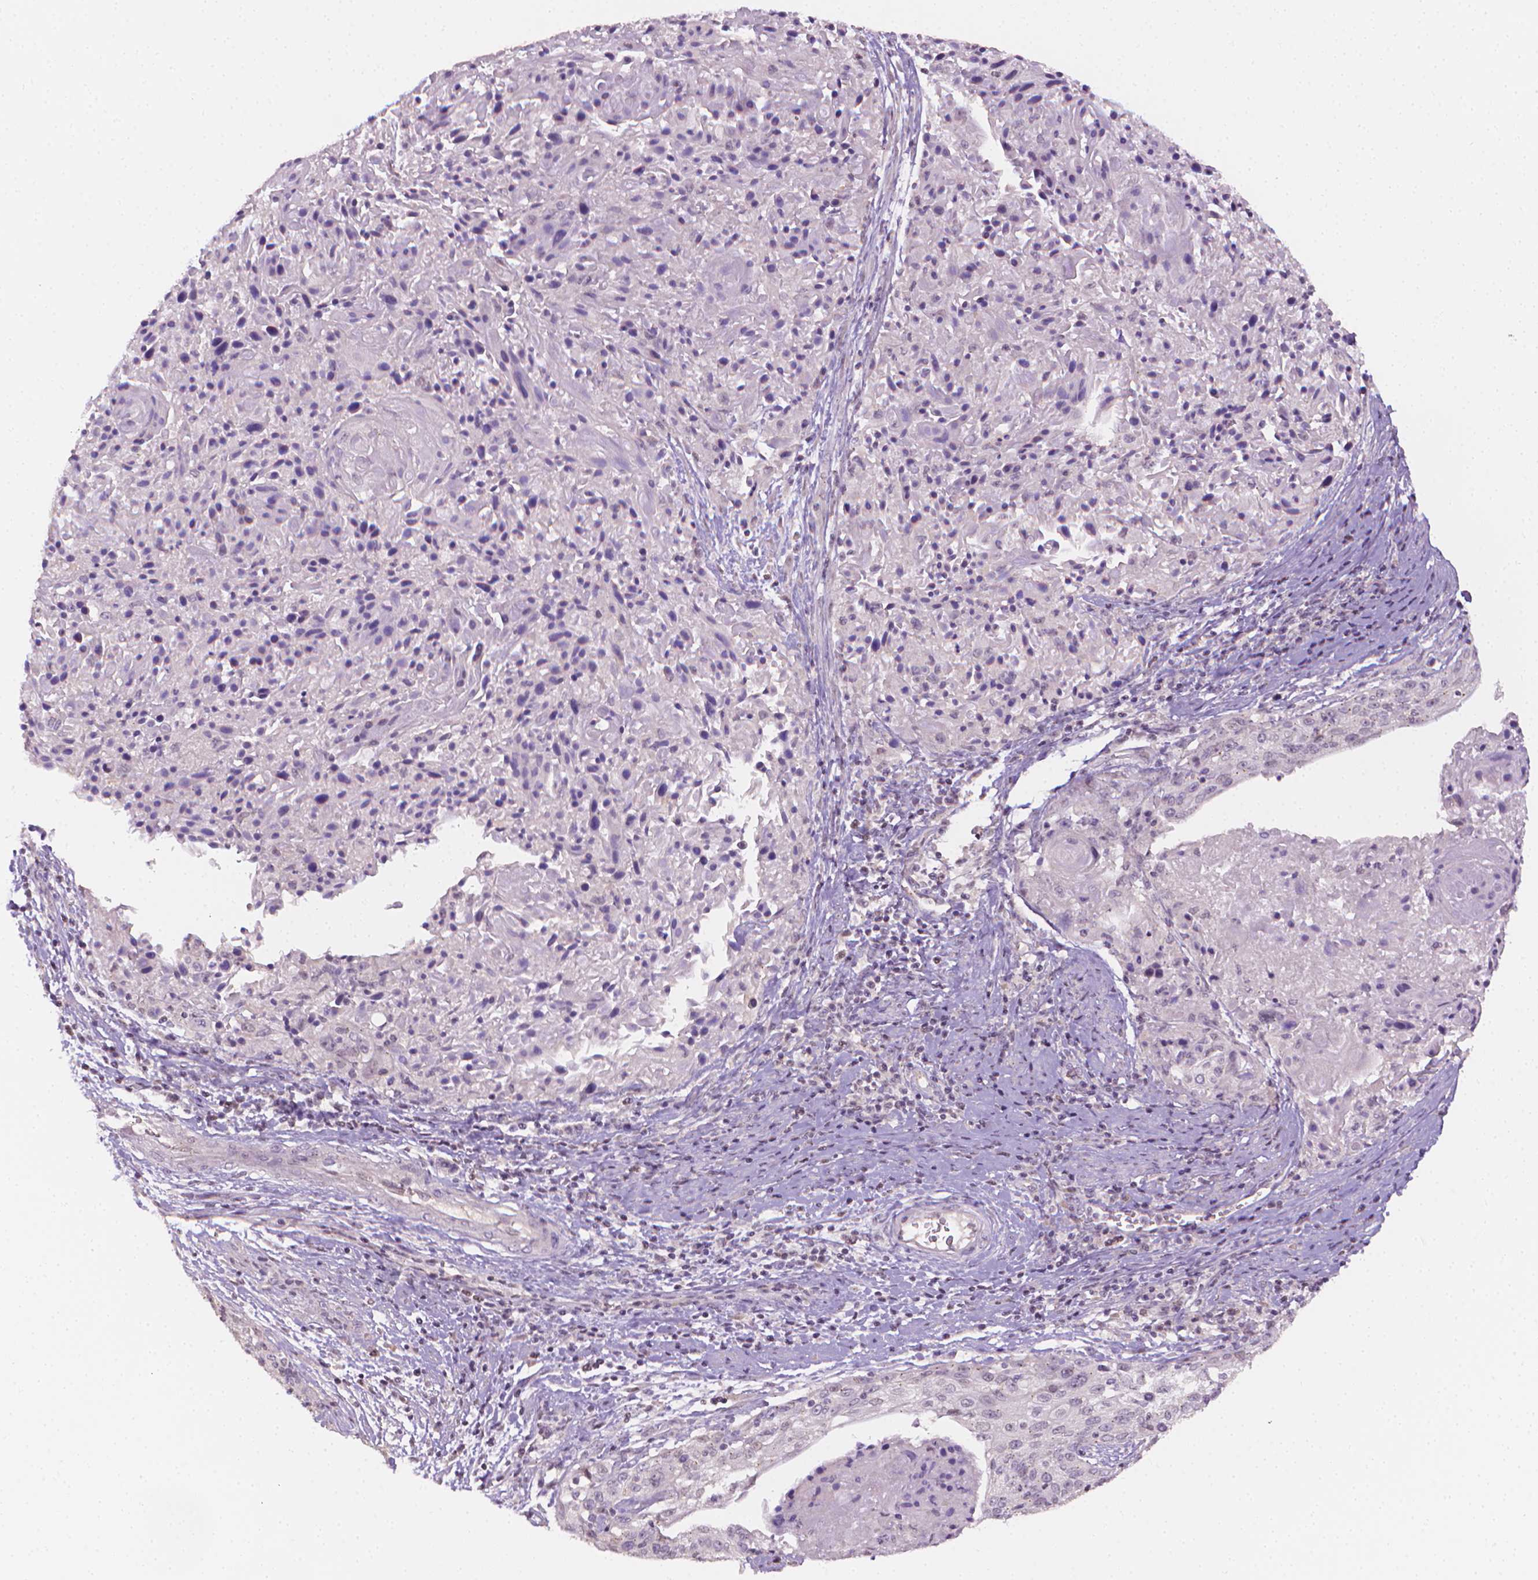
{"staining": {"intensity": "negative", "quantity": "none", "location": "none"}, "tissue": "cervical cancer", "cell_type": "Tumor cells", "image_type": "cancer", "snomed": [{"axis": "morphology", "description": "Squamous cell carcinoma, NOS"}, {"axis": "topography", "description": "Cervix"}], "caption": "Immunohistochemistry (IHC) micrograph of neoplastic tissue: cervical cancer stained with DAB (3,3'-diaminobenzidine) demonstrates no significant protein expression in tumor cells.", "gene": "NCAN", "patient": {"sex": "female", "age": 31}}